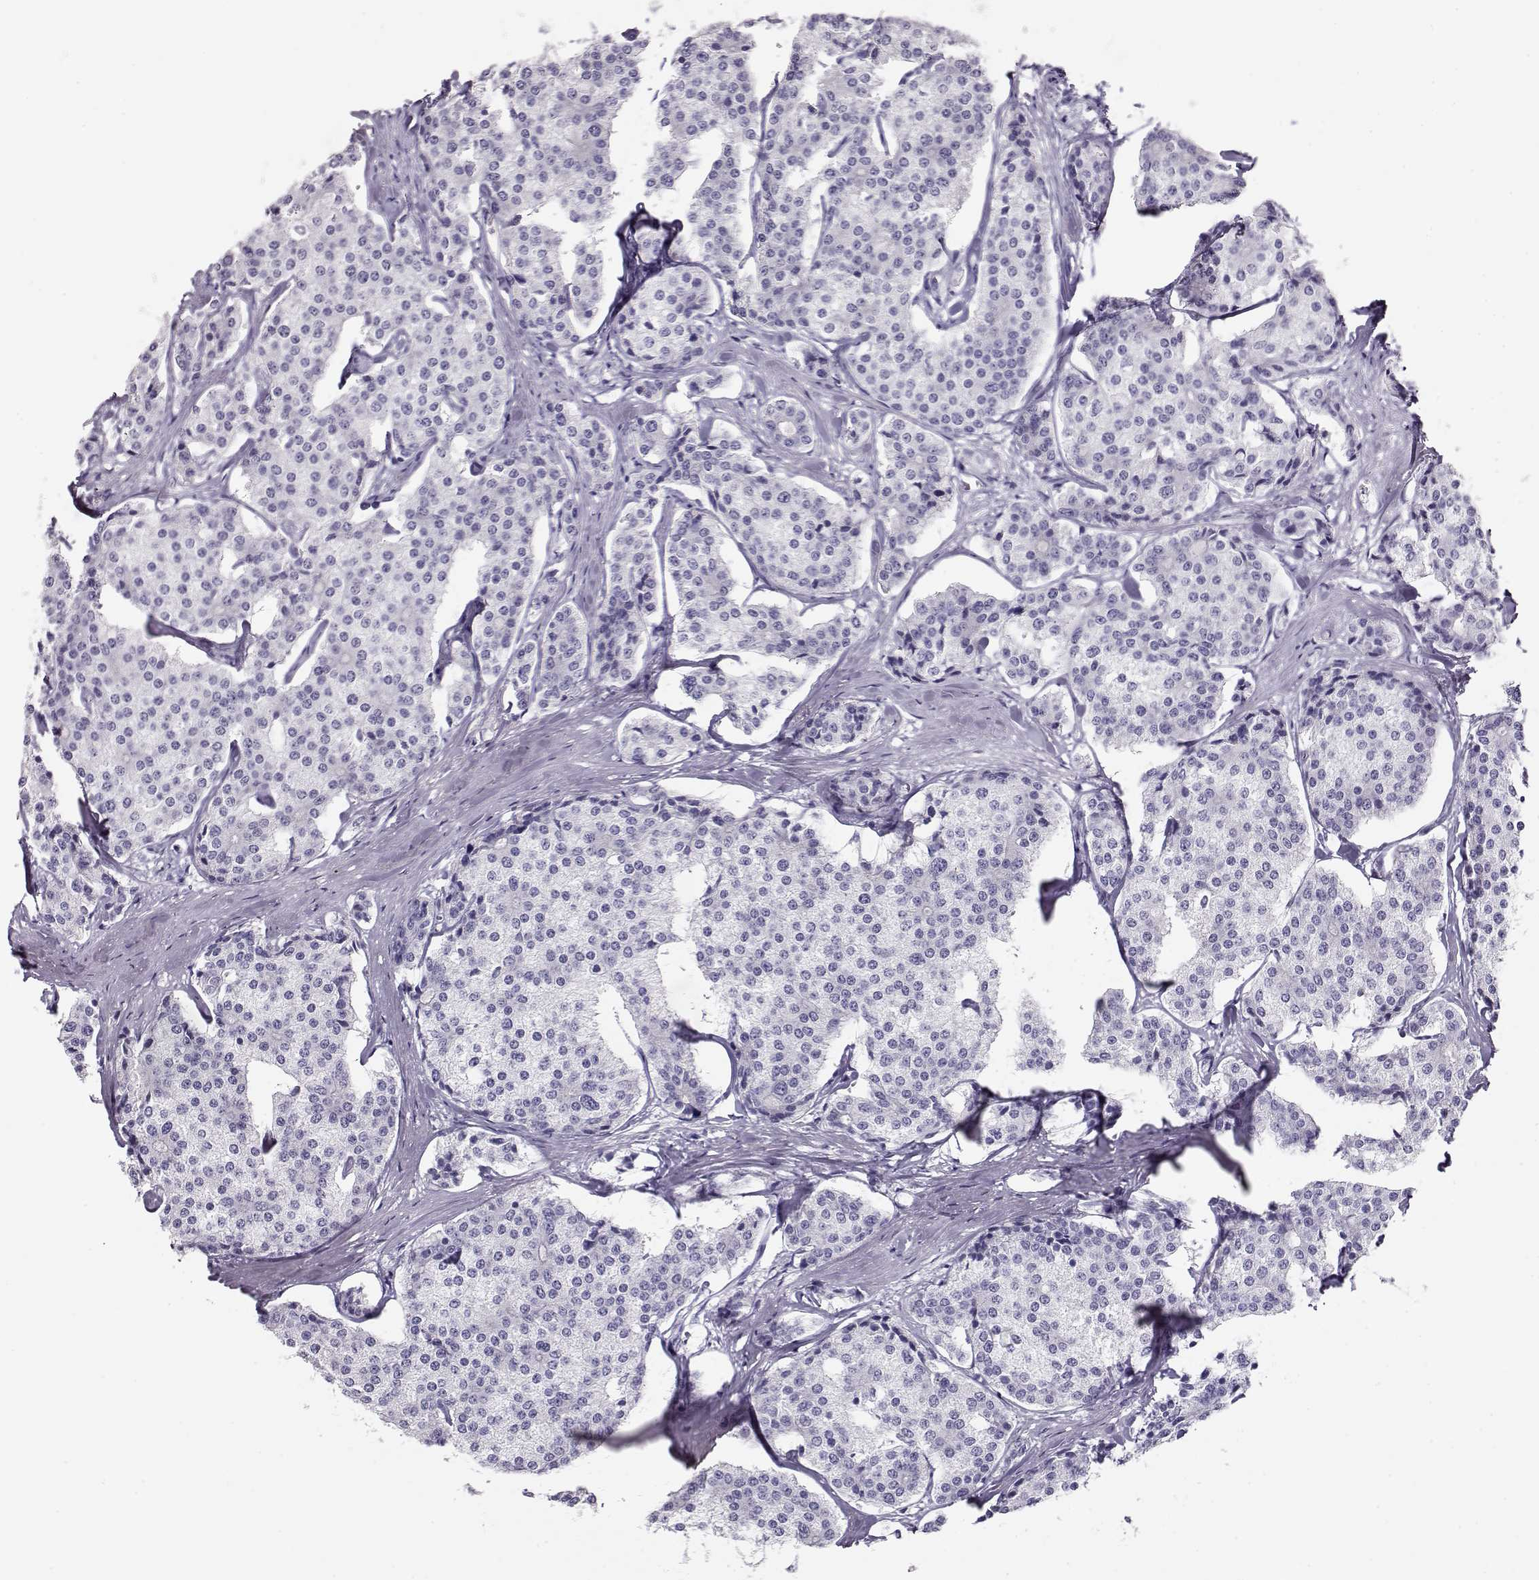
{"staining": {"intensity": "negative", "quantity": "none", "location": "none"}, "tissue": "carcinoid", "cell_type": "Tumor cells", "image_type": "cancer", "snomed": [{"axis": "morphology", "description": "Carcinoid, malignant, NOS"}, {"axis": "topography", "description": "Small intestine"}], "caption": "Protein analysis of carcinoid exhibits no significant positivity in tumor cells.", "gene": "ACTN2", "patient": {"sex": "female", "age": 65}}